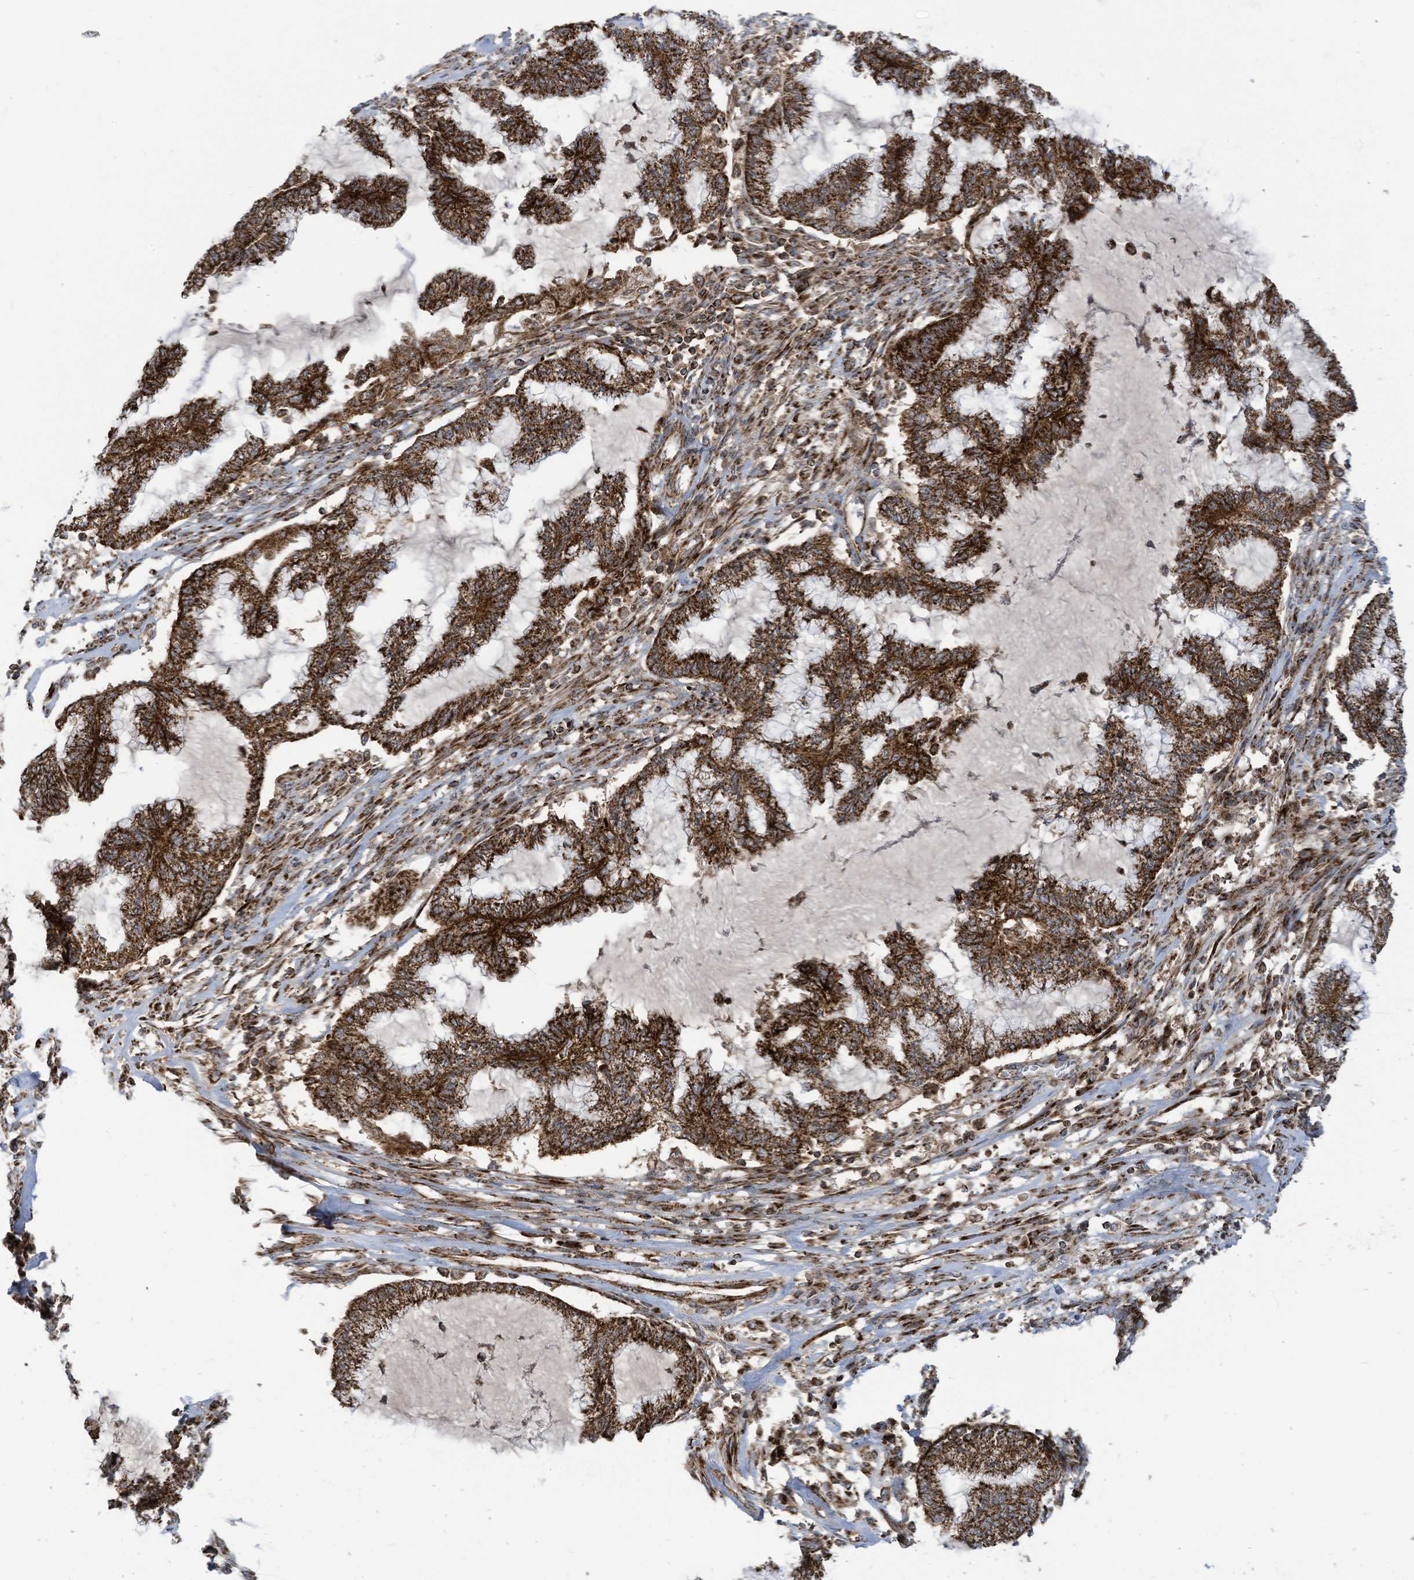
{"staining": {"intensity": "strong", "quantity": ">75%", "location": "cytoplasmic/membranous"}, "tissue": "endometrial cancer", "cell_type": "Tumor cells", "image_type": "cancer", "snomed": [{"axis": "morphology", "description": "Adenocarcinoma, NOS"}, {"axis": "topography", "description": "Endometrium"}], "caption": "Strong cytoplasmic/membranous protein staining is appreciated in approximately >75% of tumor cells in endometrial cancer (adenocarcinoma).", "gene": "COX10", "patient": {"sex": "female", "age": 86}}